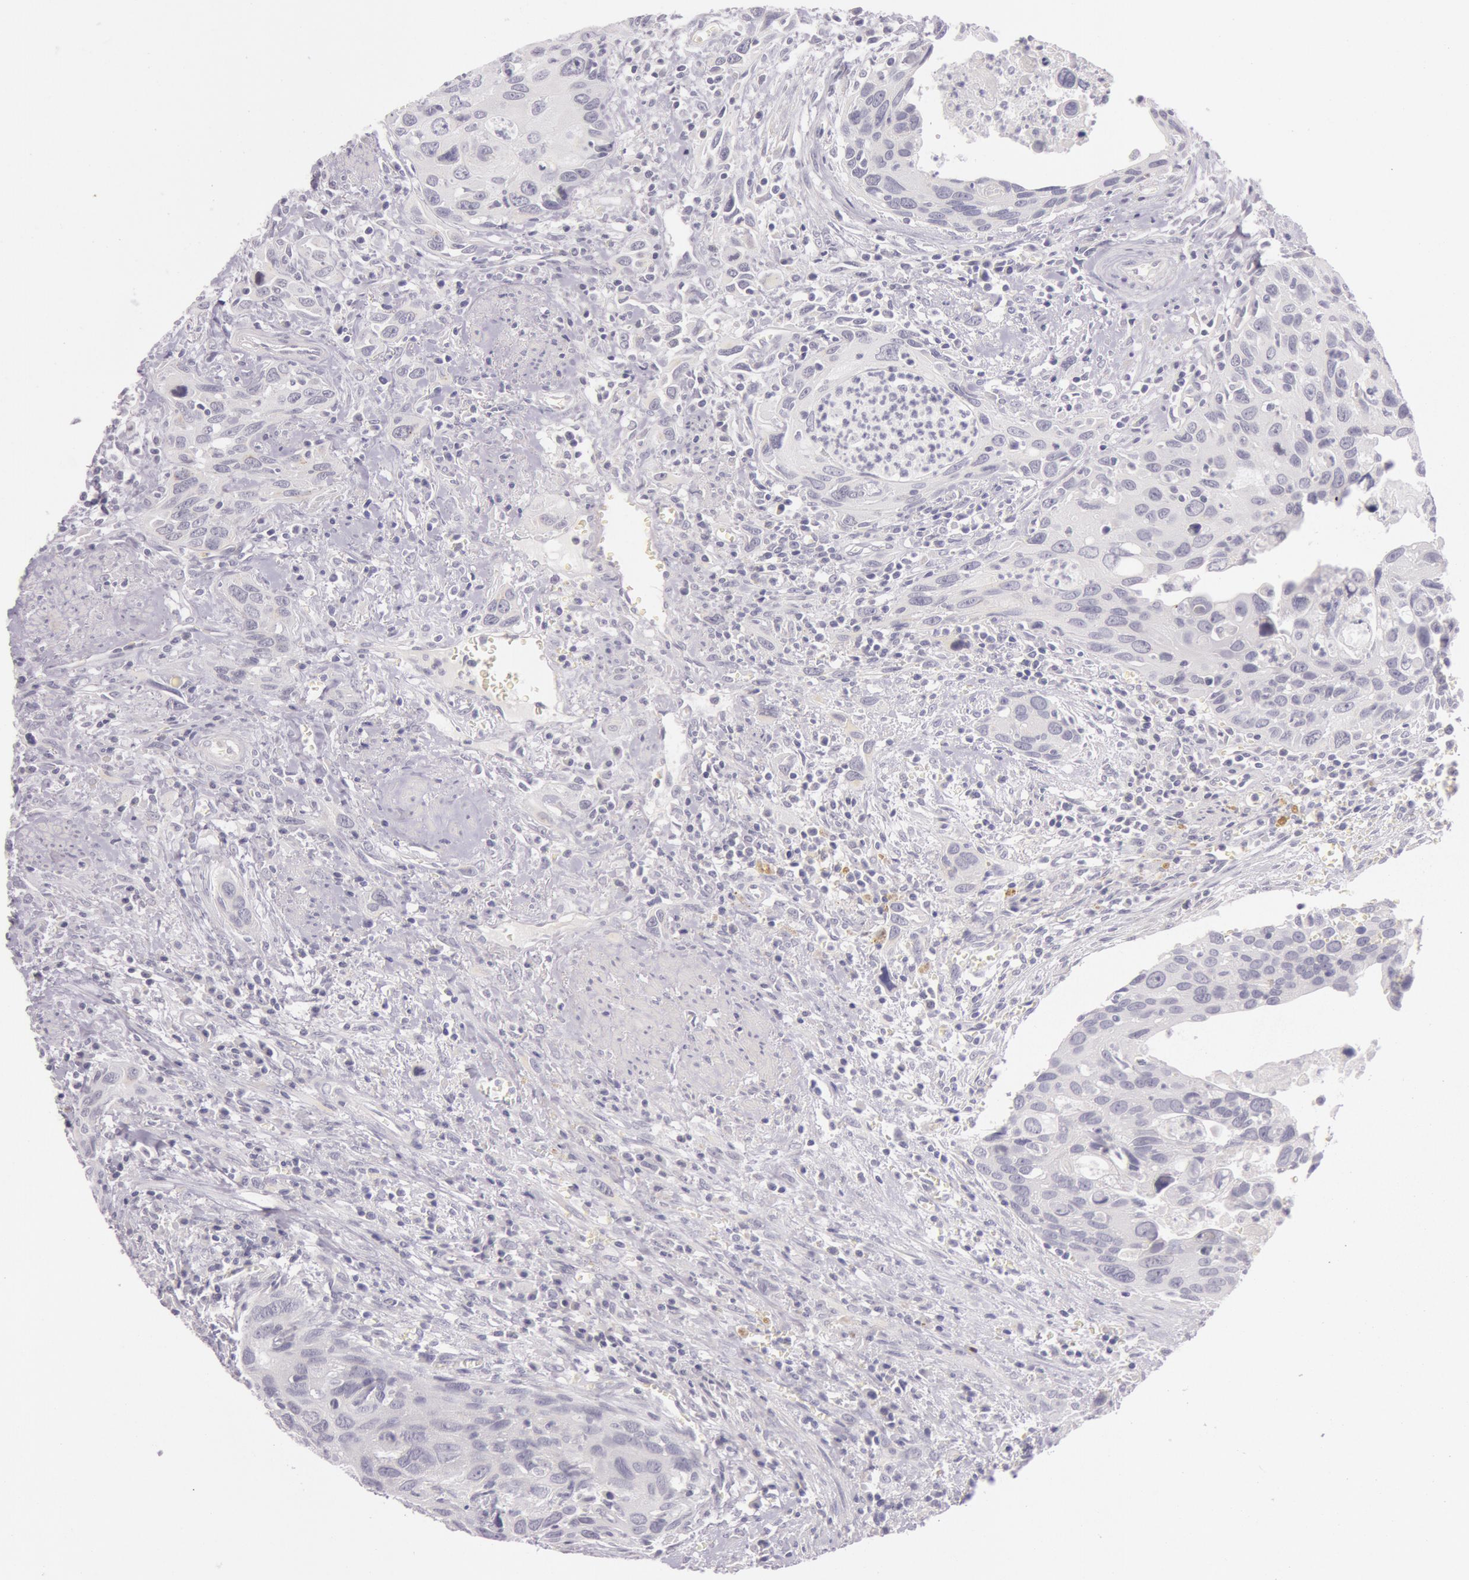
{"staining": {"intensity": "negative", "quantity": "none", "location": "none"}, "tissue": "urothelial cancer", "cell_type": "Tumor cells", "image_type": "cancer", "snomed": [{"axis": "morphology", "description": "Urothelial carcinoma, High grade"}, {"axis": "topography", "description": "Urinary bladder"}], "caption": "The histopathology image shows no staining of tumor cells in high-grade urothelial carcinoma.", "gene": "RBMY1F", "patient": {"sex": "male", "age": 71}}